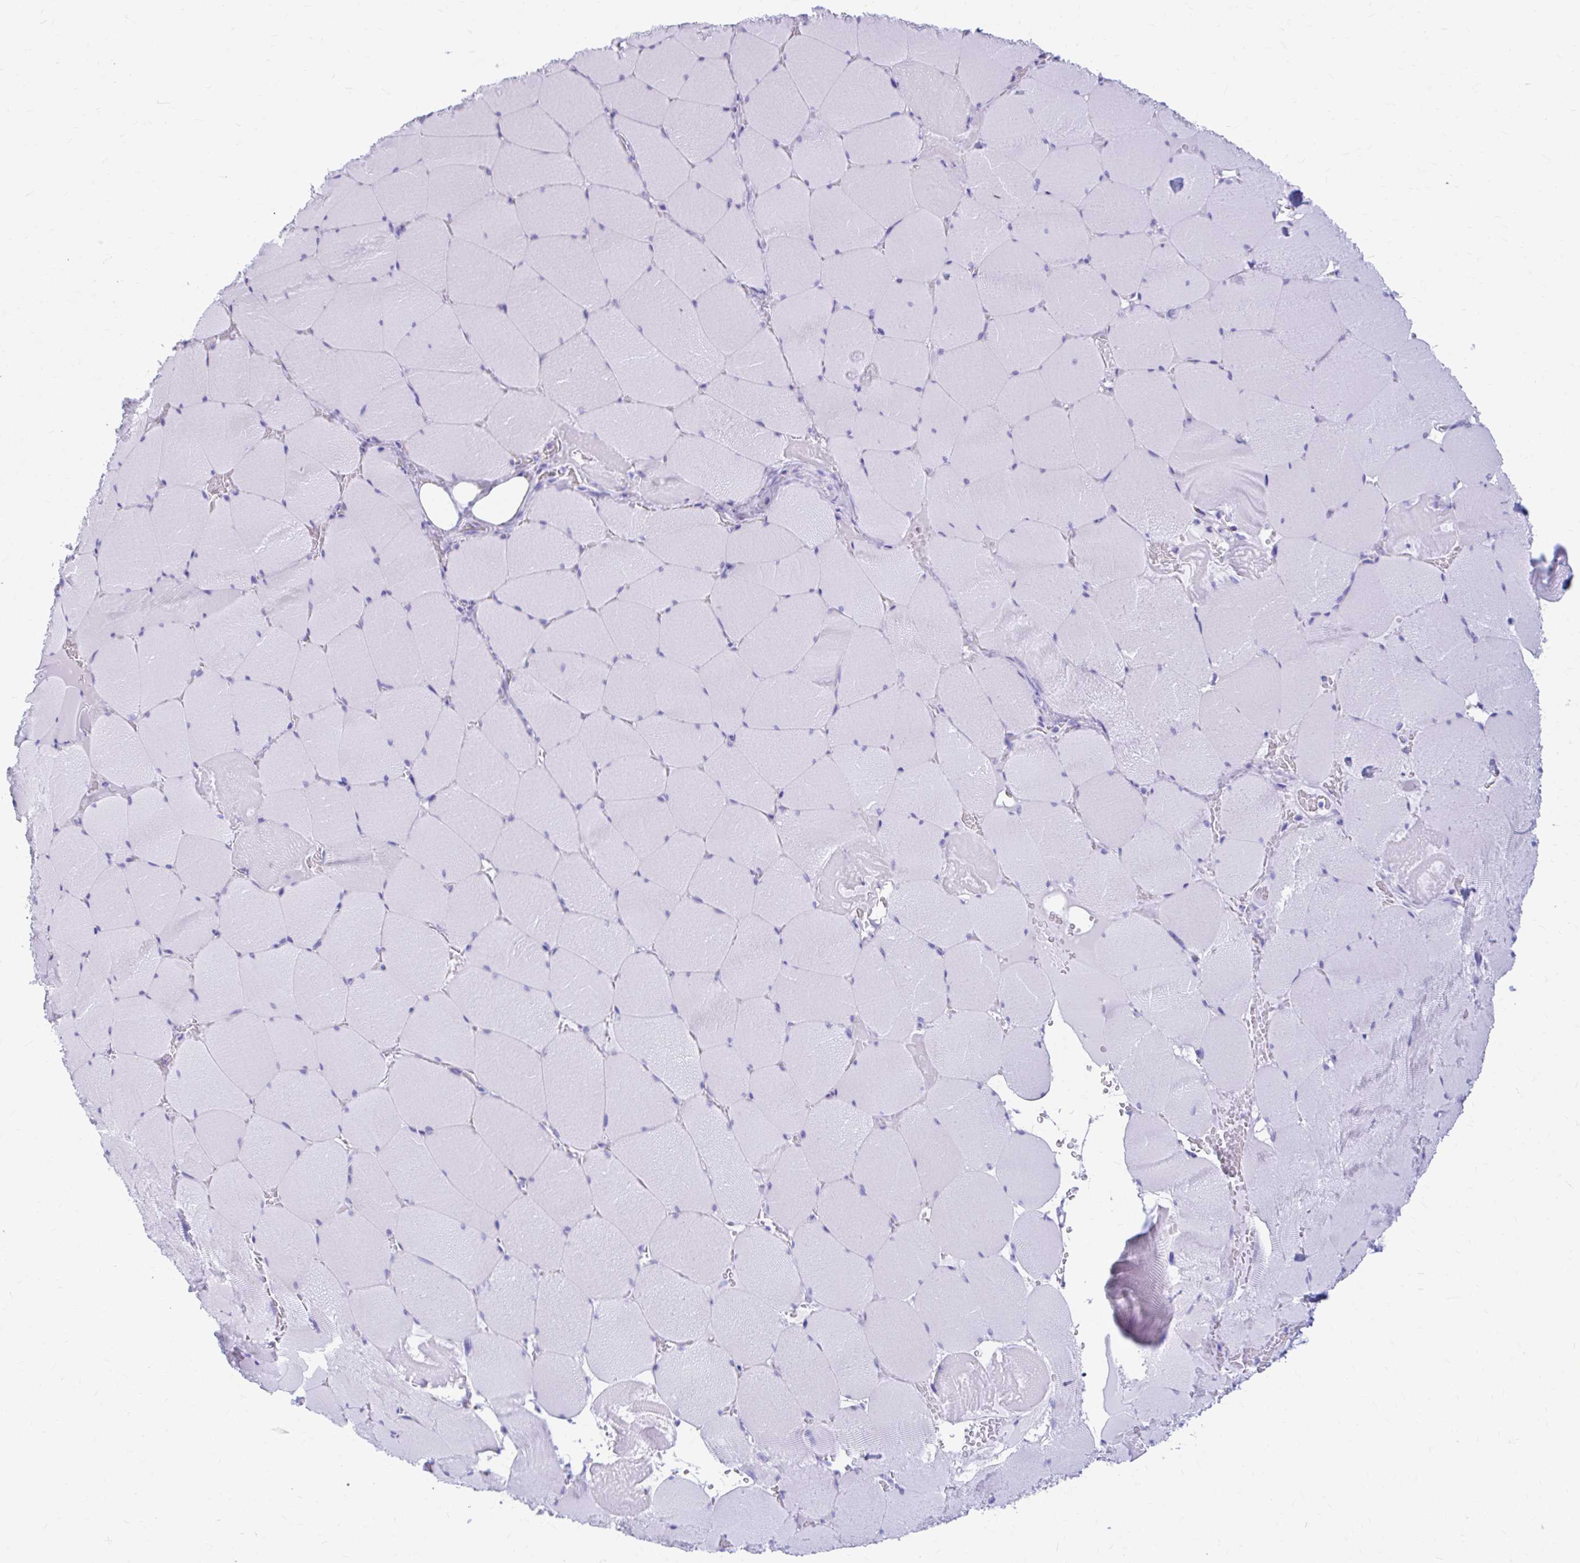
{"staining": {"intensity": "negative", "quantity": "none", "location": "none"}, "tissue": "skeletal muscle", "cell_type": "Myocytes", "image_type": "normal", "snomed": [{"axis": "morphology", "description": "Normal tissue, NOS"}, {"axis": "topography", "description": "Skeletal muscle"}, {"axis": "topography", "description": "Head-Neck"}], "caption": "Immunohistochemistry of normal human skeletal muscle exhibits no positivity in myocytes.", "gene": "NSG2", "patient": {"sex": "male", "age": 66}}